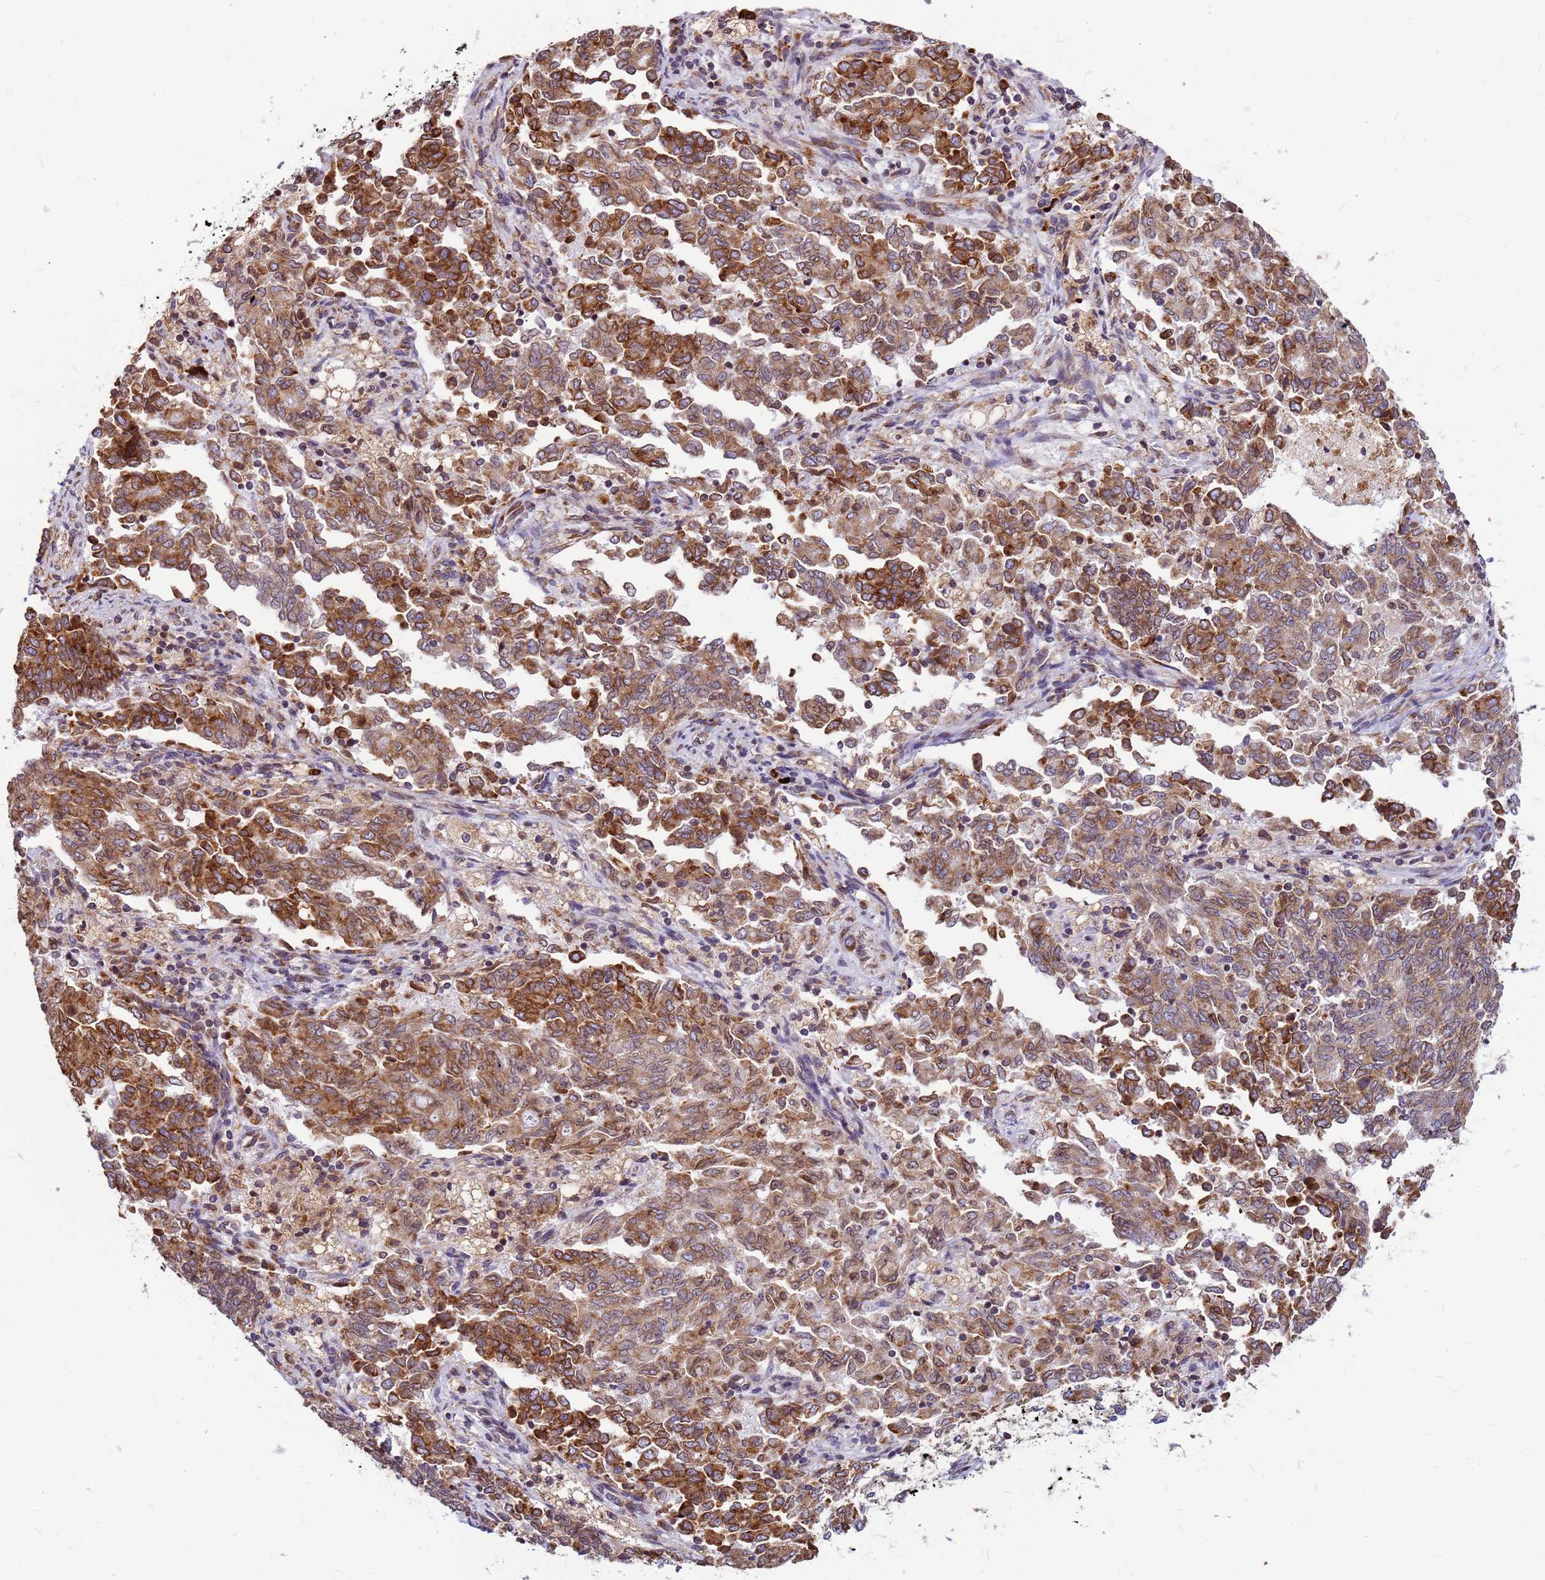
{"staining": {"intensity": "moderate", "quantity": ">75%", "location": "cytoplasmic/membranous"}, "tissue": "endometrial cancer", "cell_type": "Tumor cells", "image_type": "cancer", "snomed": [{"axis": "morphology", "description": "Adenocarcinoma, NOS"}, {"axis": "topography", "description": "Endometrium"}], "caption": "Endometrial cancer stained with DAB immunohistochemistry exhibits medium levels of moderate cytoplasmic/membranous expression in about >75% of tumor cells.", "gene": "SSR4", "patient": {"sex": "female", "age": 80}}